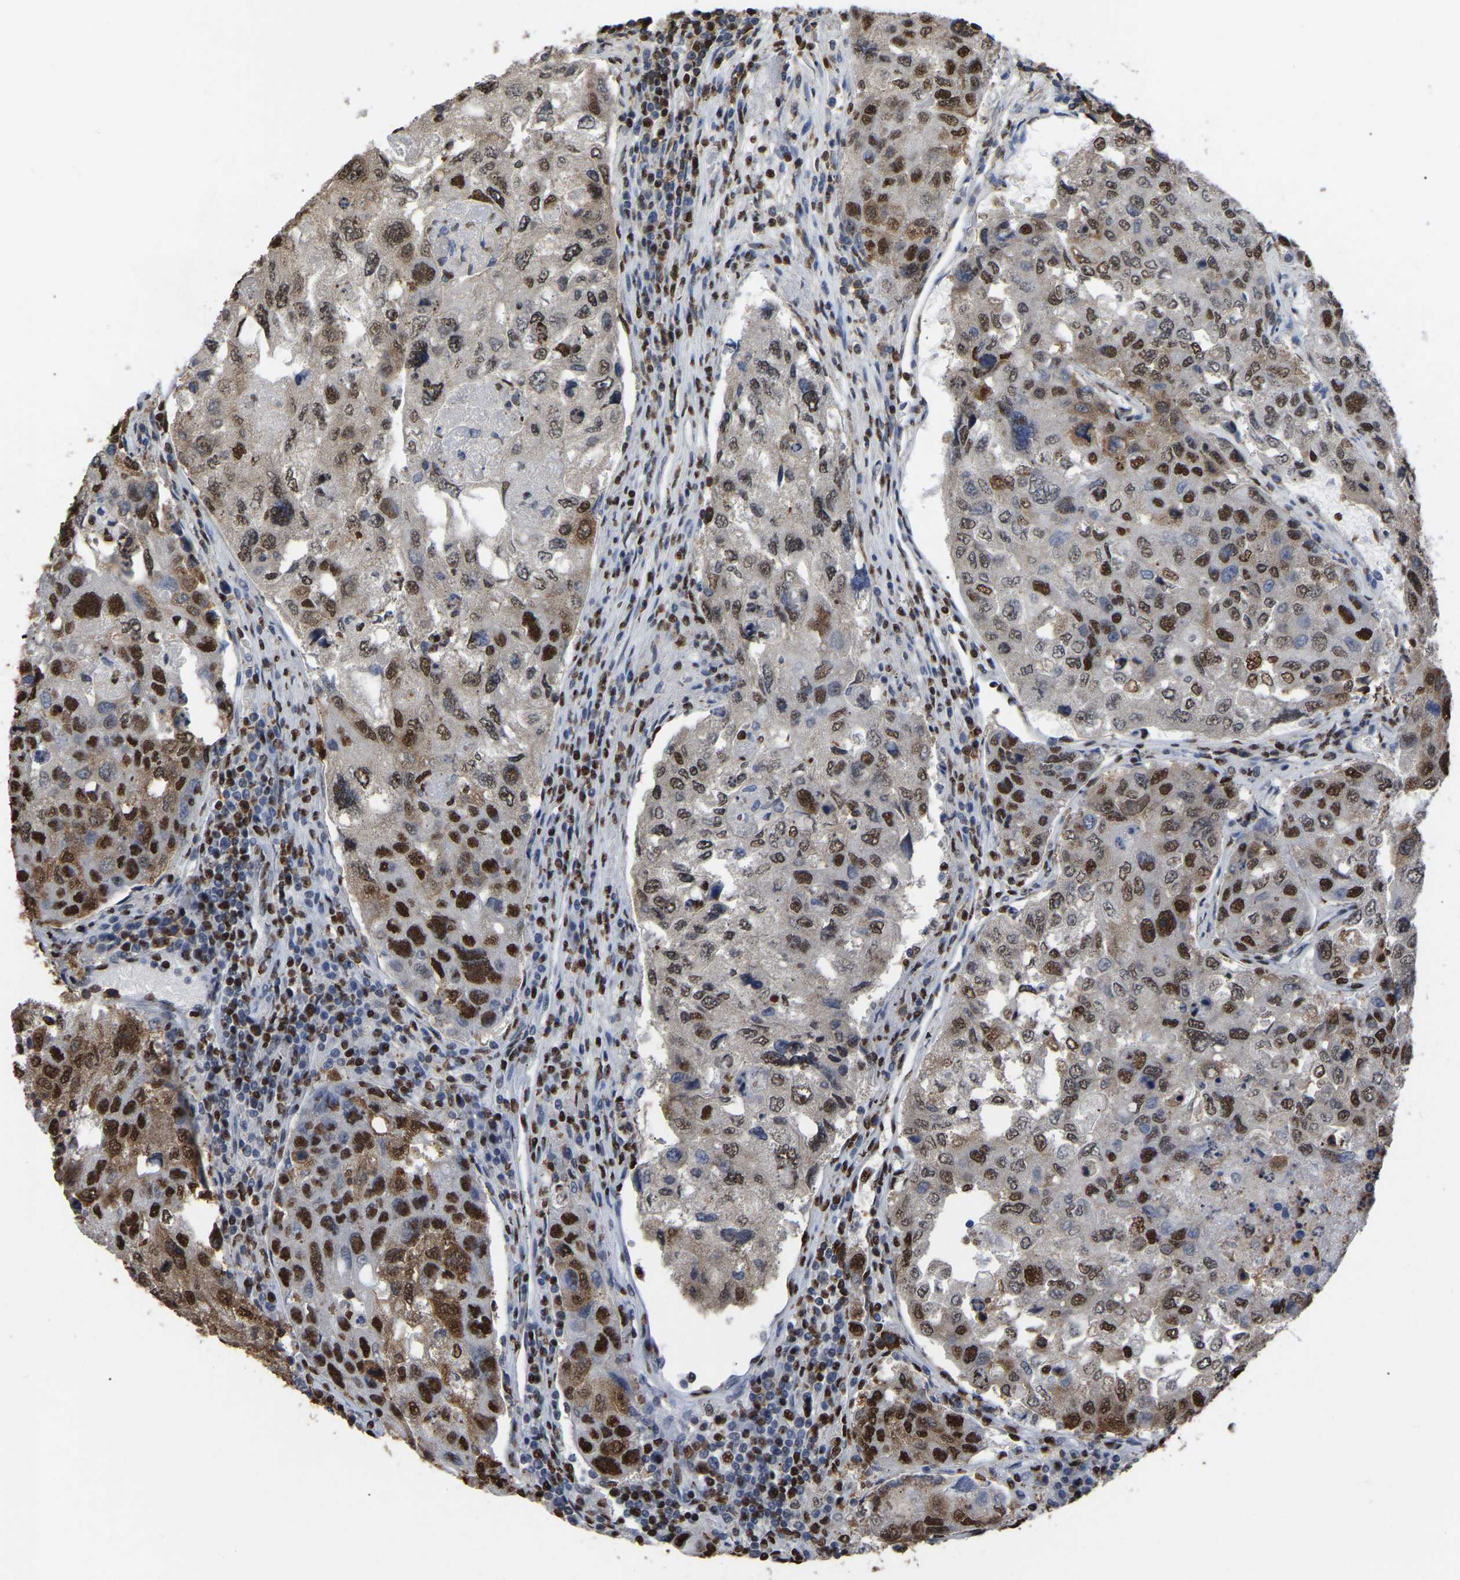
{"staining": {"intensity": "strong", "quantity": "25%-75%", "location": "nuclear"}, "tissue": "urothelial cancer", "cell_type": "Tumor cells", "image_type": "cancer", "snomed": [{"axis": "morphology", "description": "Urothelial carcinoma, High grade"}, {"axis": "topography", "description": "Lymph node"}, {"axis": "topography", "description": "Urinary bladder"}], "caption": "Approximately 25%-75% of tumor cells in urothelial cancer demonstrate strong nuclear protein staining as visualized by brown immunohistochemical staining.", "gene": "RBL2", "patient": {"sex": "male", "age": 51}}